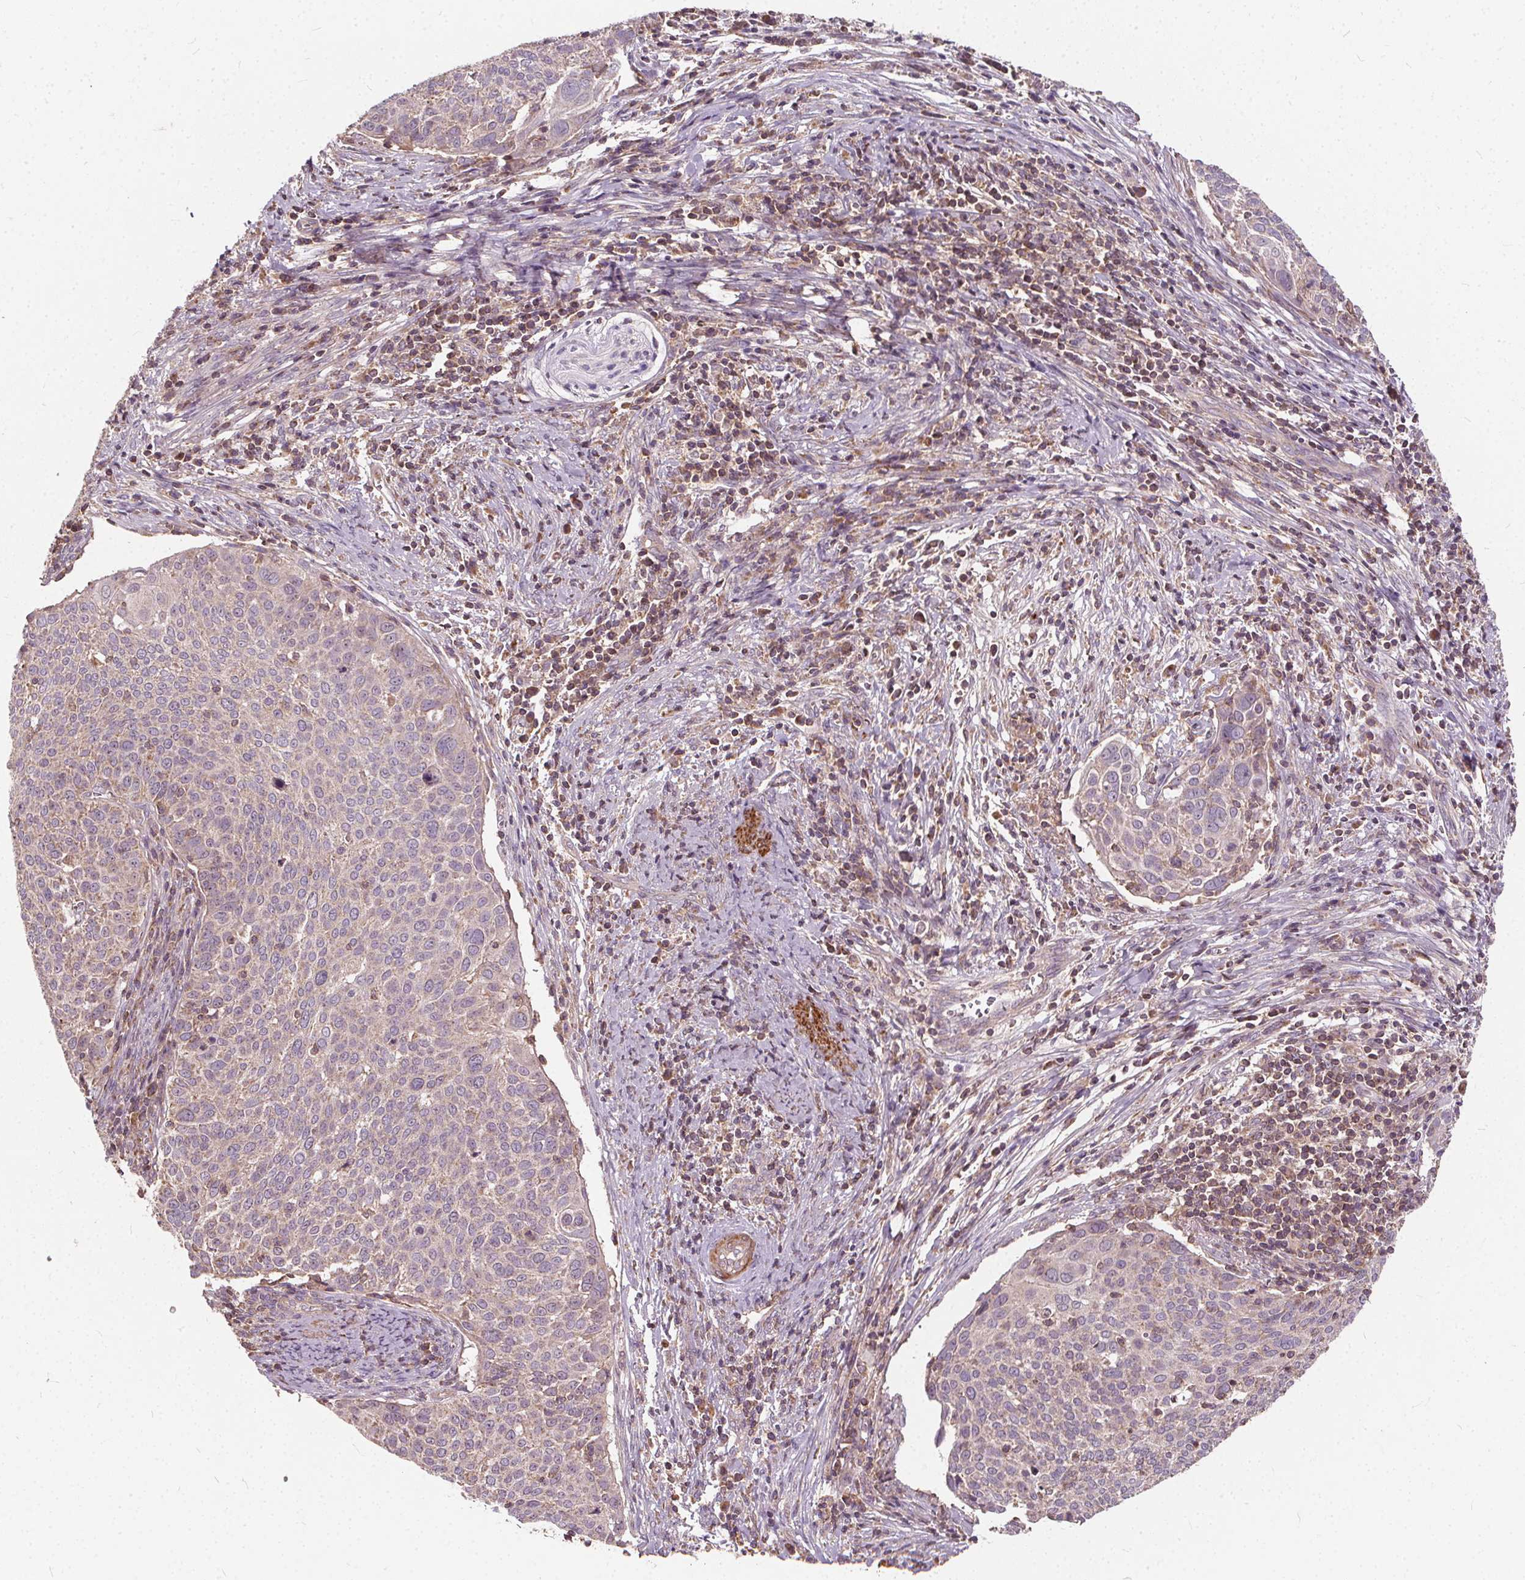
{"staining": {"intensity": "weak", "quantity": "<25%", "location": "cytoplasmic/membranous"}, "tissue": "cervical cancer", "cell_type": "Tumor cells", "image_type": "cancer", "snomed": [{"axis": "morphology", "description": "Squamous cell carcinoma, NOS"}, {"axis": "topography", "description": "Cervix"}], "caption": "The photomicrograph exhibits no significant positivity in tumor cells of cervical cancer (squamous cell carcinoma). The staining is performed using DAB (3,3'-diaminobenzidine) brown chromogen with nuclei counter-stained in using hematoxylin.", "gene": "ORAI2", "patient": {"sex": "female", "age": 39}}